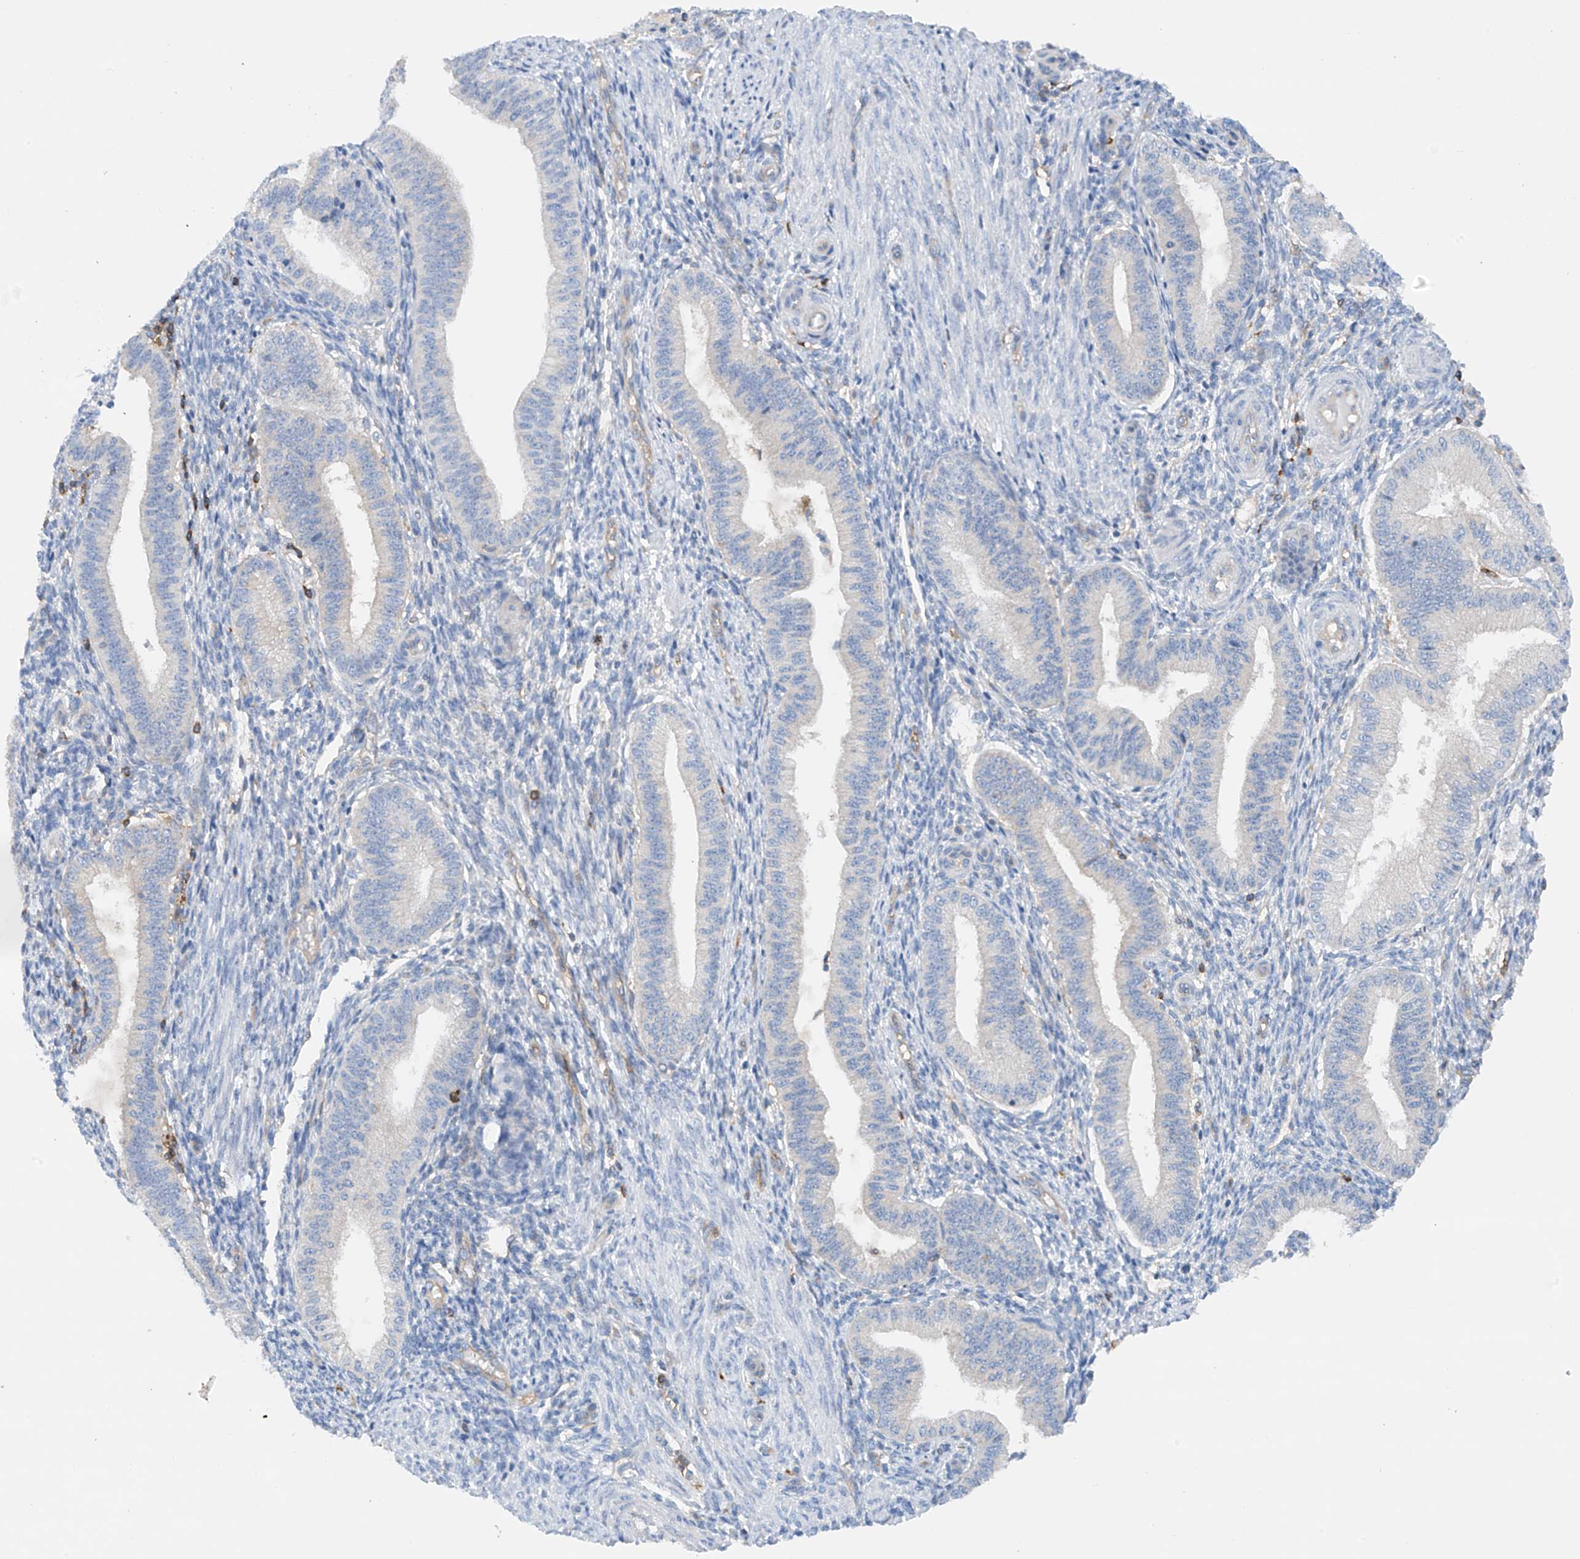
{"staining": {"intensity": "negative", "quantity": "none", "location": "none"}, "tissue": "endometrium", "cell_type": "Cells in endometrial stroma", "image_type": "normal", "snomed": [{"axis": "morphology", "description": "Normal tissue, NOS"}, {"axis": "topography", "description": "Endometrium"}], "caption": "Immunohistochemistry (IHC) image of normal human endometrium stained for a protein (brown), which shows no staining in cells in endometrial stroma. (Immunohistochemistry, brightfield microscopy, high magnification).", "gene": "PHACTR2", "patient": {"sex": "female", "age": 39}}